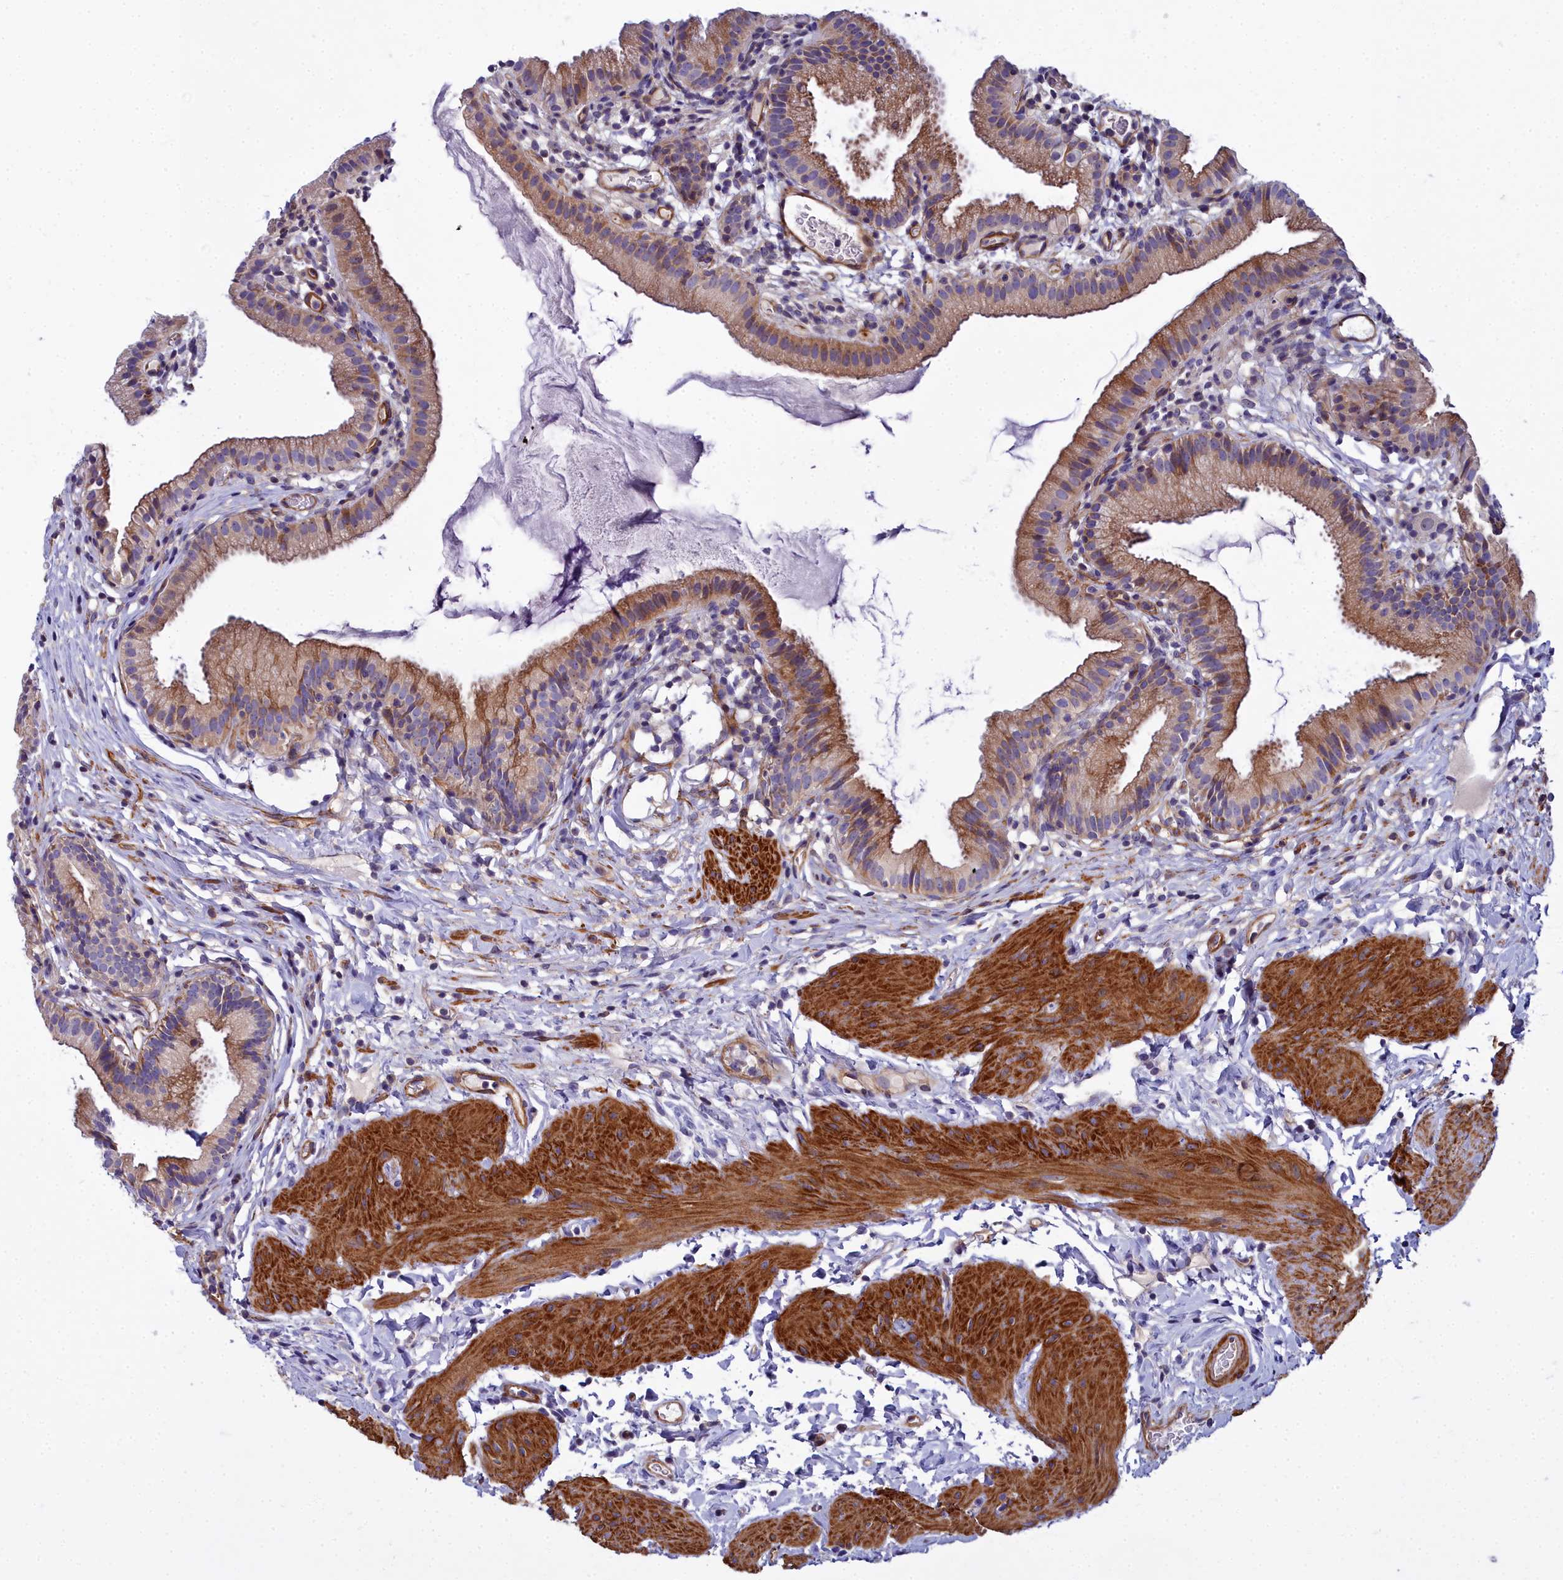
{"staining": {"intensity": "moderate", "quantity": "25%-75%", "location": "cytoplasmic/membranous"}, "tissue": "gallbladder", "cell_type": "Glandular cells", "image_type": "normal", "snomed": [{"axis": "morphology", "description": "Normal tissue, NOS"}, {"axis": "topography", "description": "Gallbladder"}], "caption": "Normal gallbladder displays moderate cytoplasmic/membranous positivity in approximately 25%-75% of glandular cells, visualized by immunohistochemistry.", "gene": "FADS3", "patient": {"sex": "female", "age": 46}}